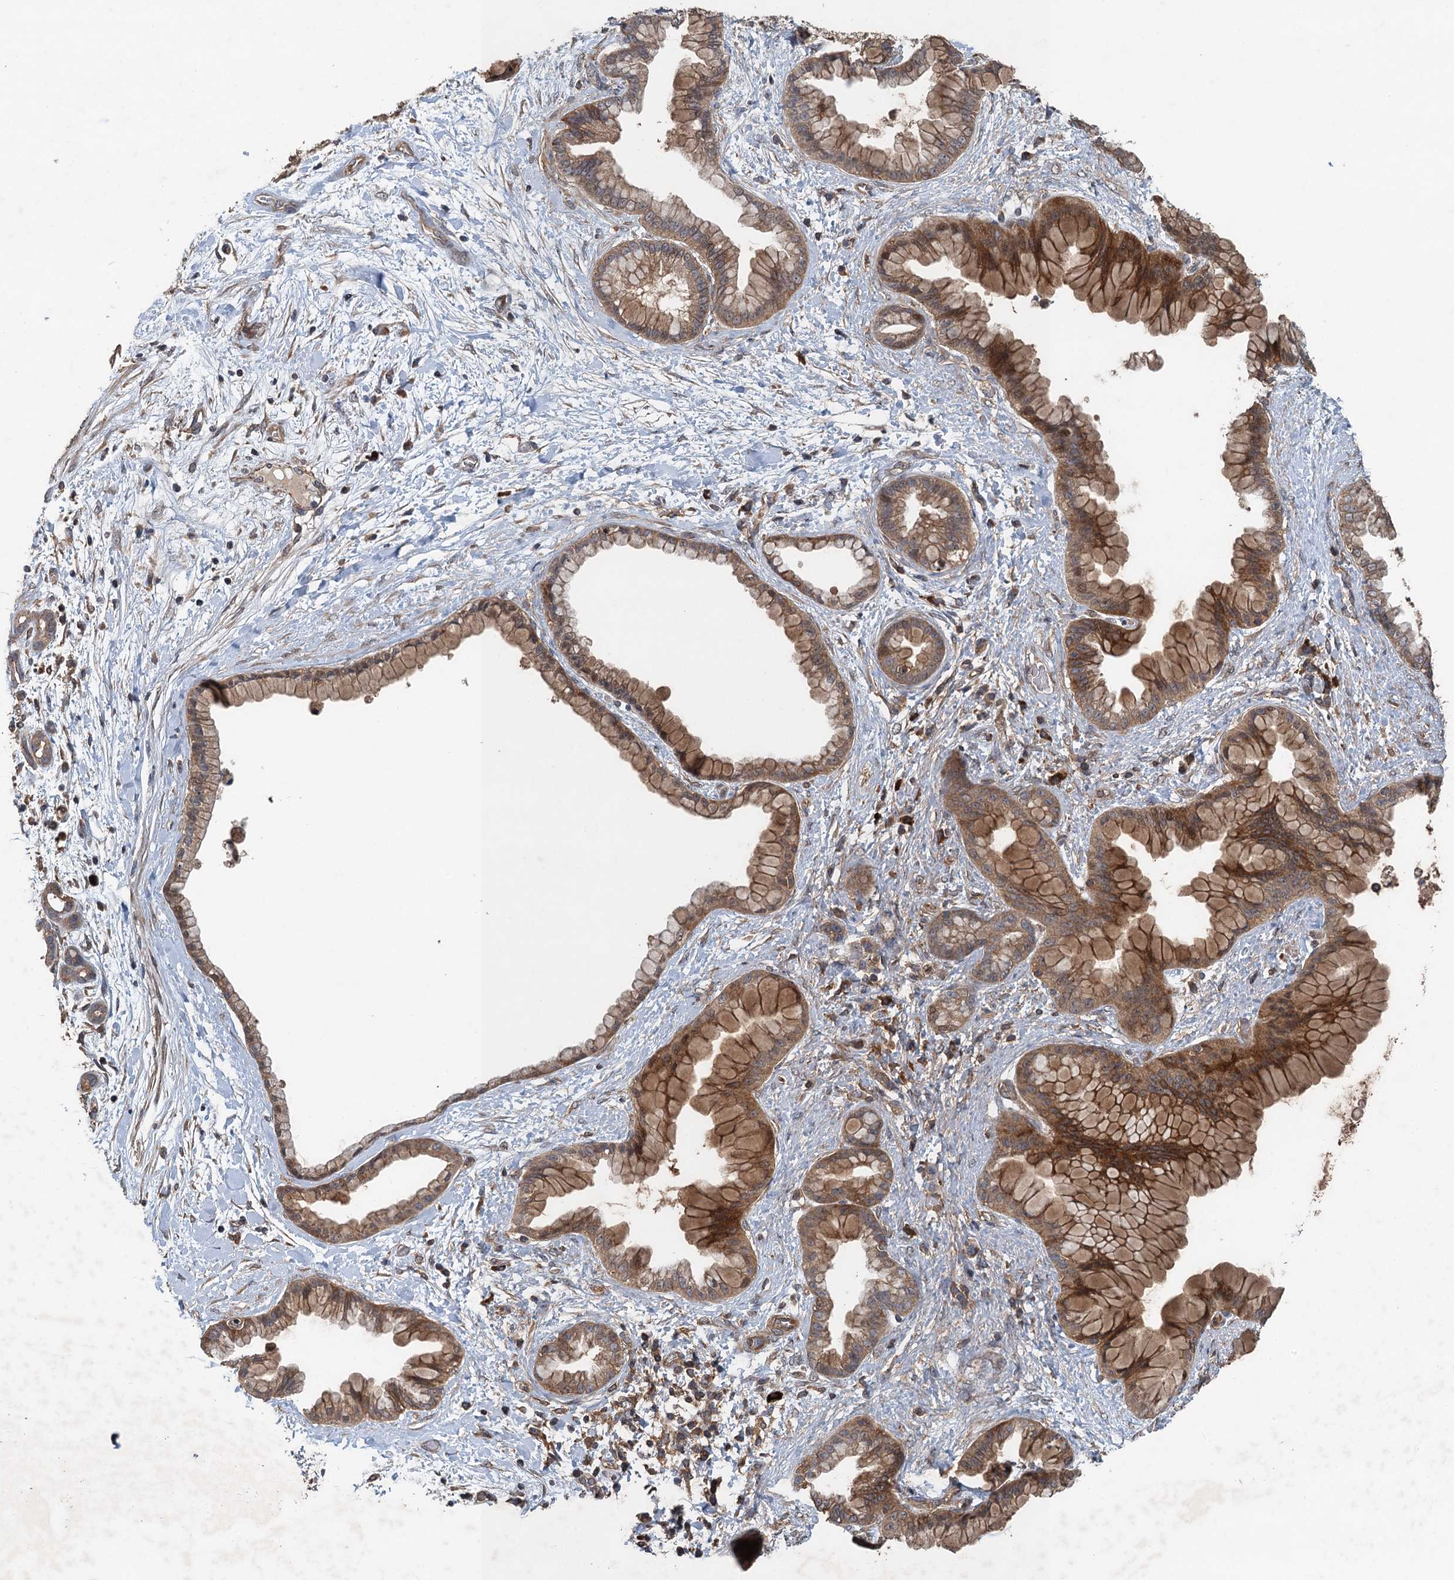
{"staining": {"intensity": "moderate", "quantity": ">75%", "location": "cytoplasmic/membranous"}, "tissue": "pancreatic cancer", "cell_type": "Tumor cells", "image_type": "cancer", "snomed": [{"axis": "morphology", "description": "Adenocarcinoma, NOS"}, {"axis": "topography", "description": "Pancreas"}], "caption": "A micrograph of human adenocarcinoma (pancreatic) stained for a protein displays moderate cytoplasmic/membranous brown staining in tumor cells.", "gene": "BORCS5", "patient": {"sex": "female", "age": 78}}